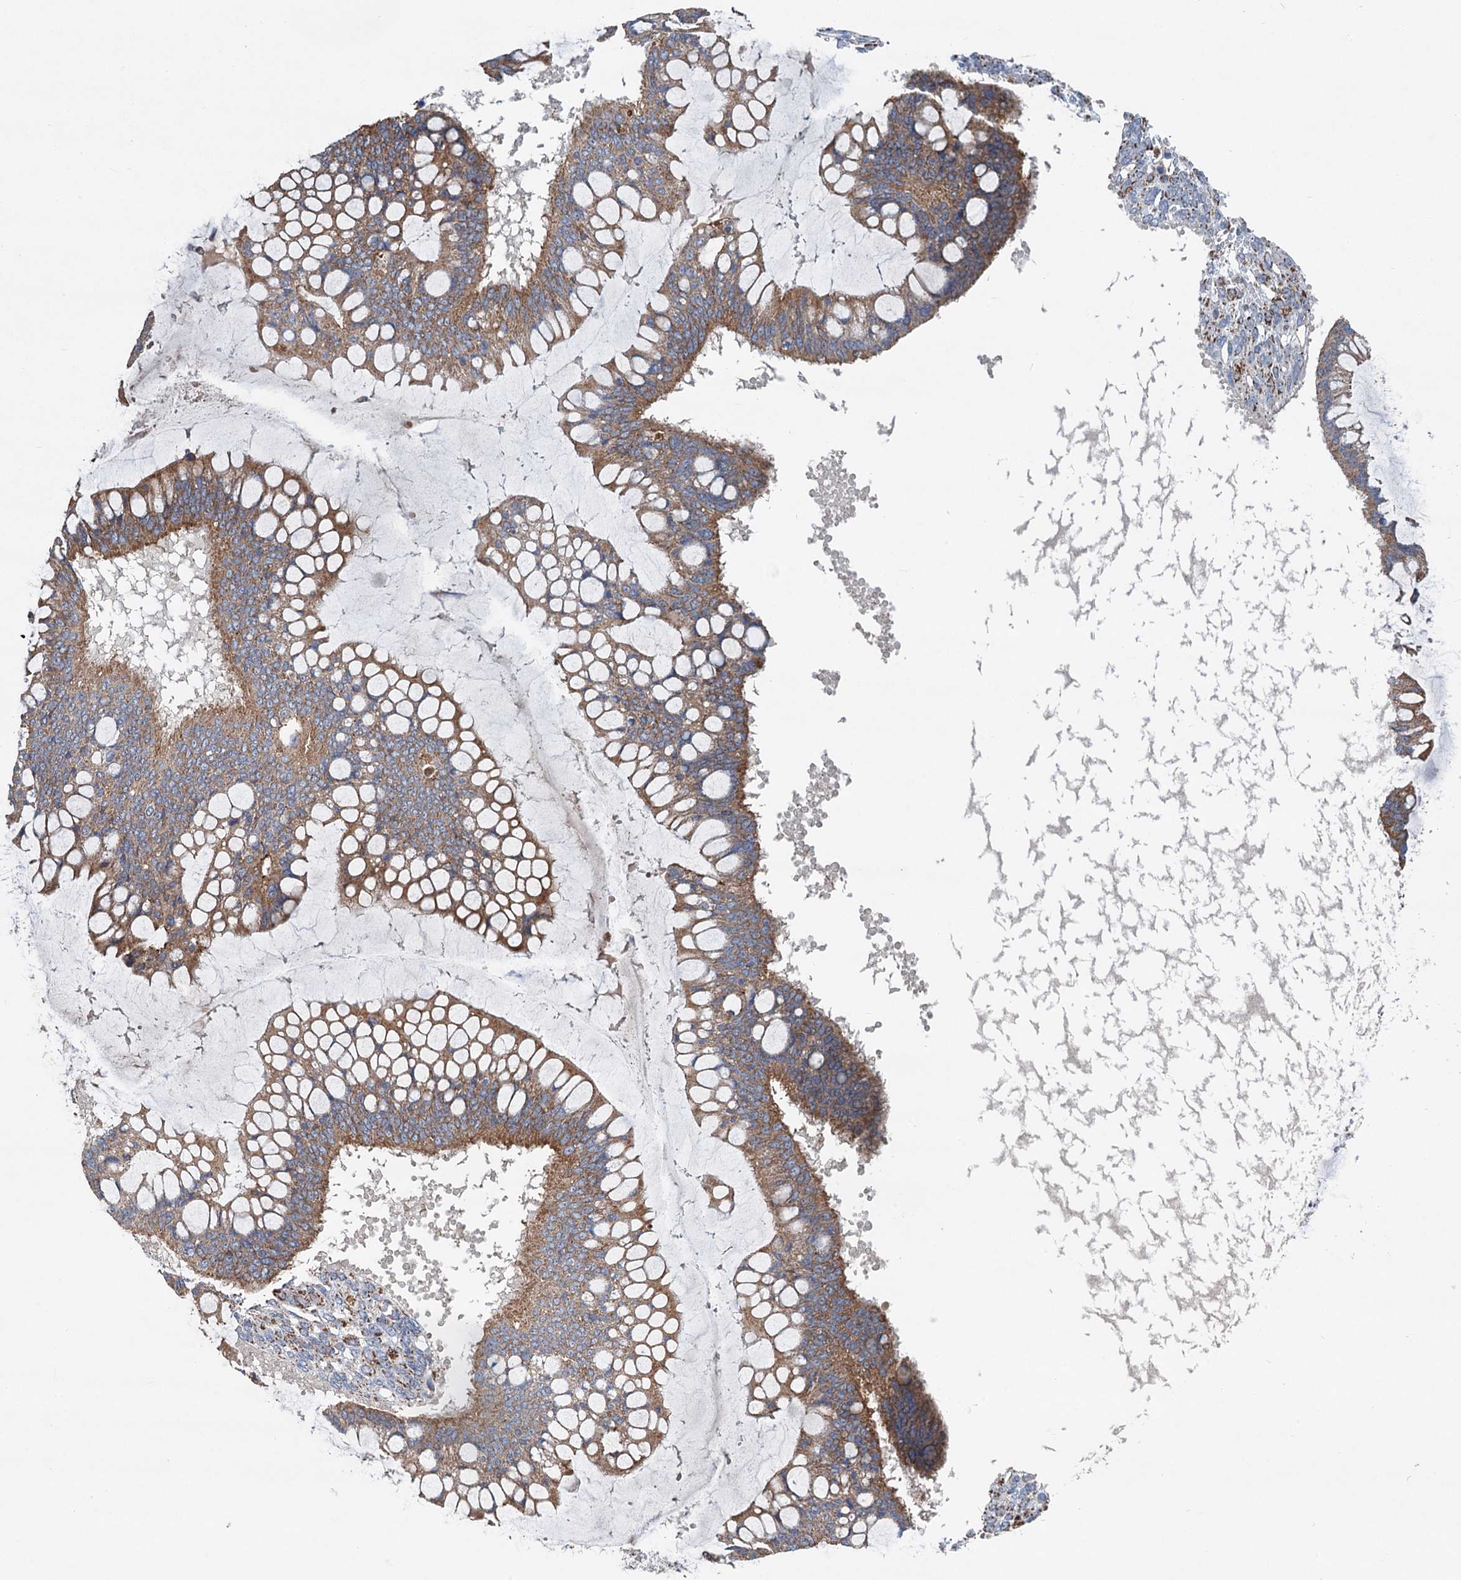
{"staining": {"intensity": "moderate", "quantity": ">75%", "location": "cytoplasmic/membranous"}, "tissue": "ovarian cancer", "cell_type": "Tumor cells", "image_type": "cancer", "snomed": [{"axis": "morphology", "description": "Cystadenocarcinoma, mucinous, NOS"}, {"axis": "topography", "description": "Ovary"}], "caption": "Immunohistochemistry photomicrograph of human ovarian mucinous cystadenocarcinoma stained for a protein (brown), which demonstrates medium levels of moderate cytoplasmic/membranous expression in approximately >75% of tumor cells.", "gene": "DGLUCY", "patient": {"sex": "female", "age": 73}}